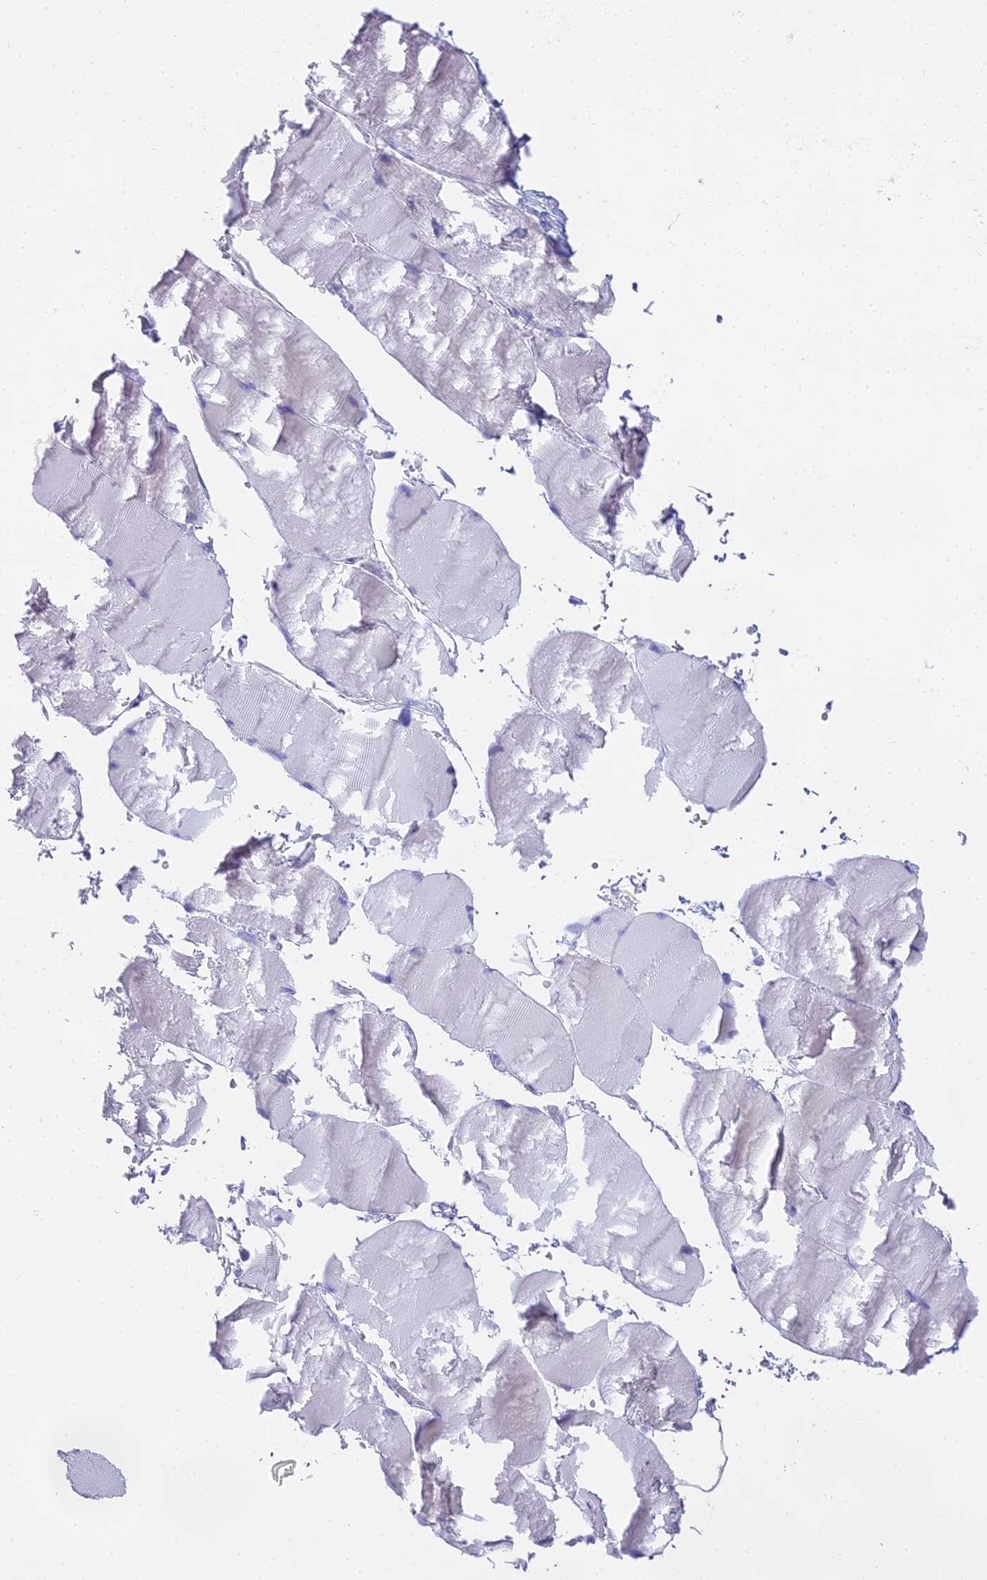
{"staining": {"intensity": "negative", "quantity": "none", "location": "none"}, "tissue": "skeletal muscle", "cell_type": "Myocytes", "image_type": "normal", "snomed": [{"axis": "morphology", "description": "Normal tissue, NOS"}, {"axis": "topography", "description": "Skeletal muscle"}, {"axis": "topography", "description": "Head-Neck"}], "caption": "The image exhibits no significant expression in myocytes of skeletal muscle.", "gene": "UNC80", "patient": {"sex": "male", "age": 66}}